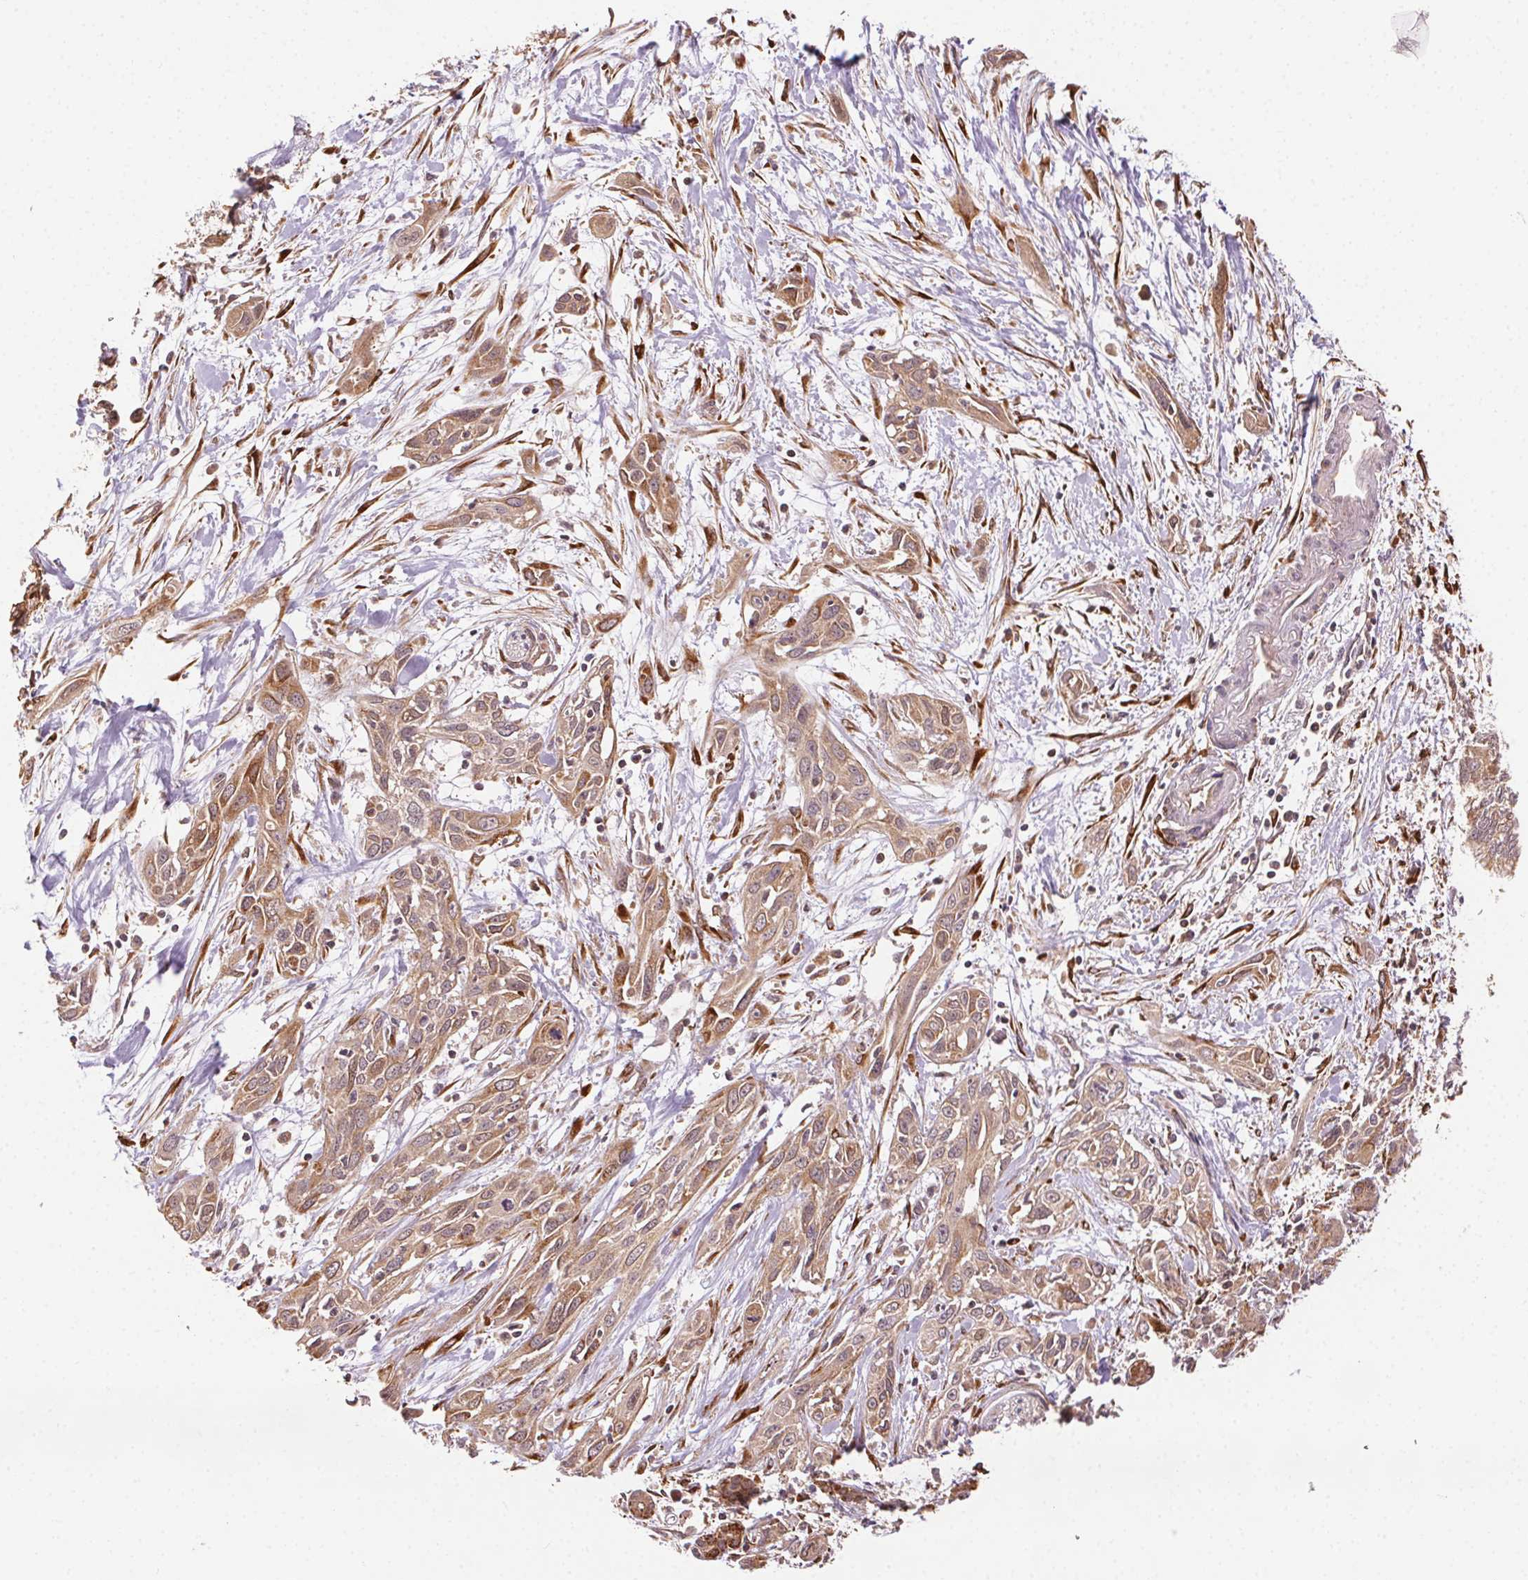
{"staining": {"intensity": "moderate", "quantity": ">75%", "location": "cytoplasmic/membranous"}, "tissue": "pancreatic cancer", "cell_type": "Tumor cells", "image_type": "cancer", "snomed": [{"axis": "morphology", "description": "Adenocarcinoma, NOS"}, {"axis": "topography", "description": "Pancreas"}], "caption": "Immunohistochemistry (IHC) staining of pancreatic cancer, which demonstrates medium levels of moderate cytoplasmic/membranous expression in approximately >75% of tumor cells indicating moderate cytoplasmic/membranous protein expression. The staining was performed using DAB (brown) for protein detection and nuclei were counterstained in hematoxylin (blue).", "gene": "KLHL15", "patient": {"sex": "female", "age": 55}}